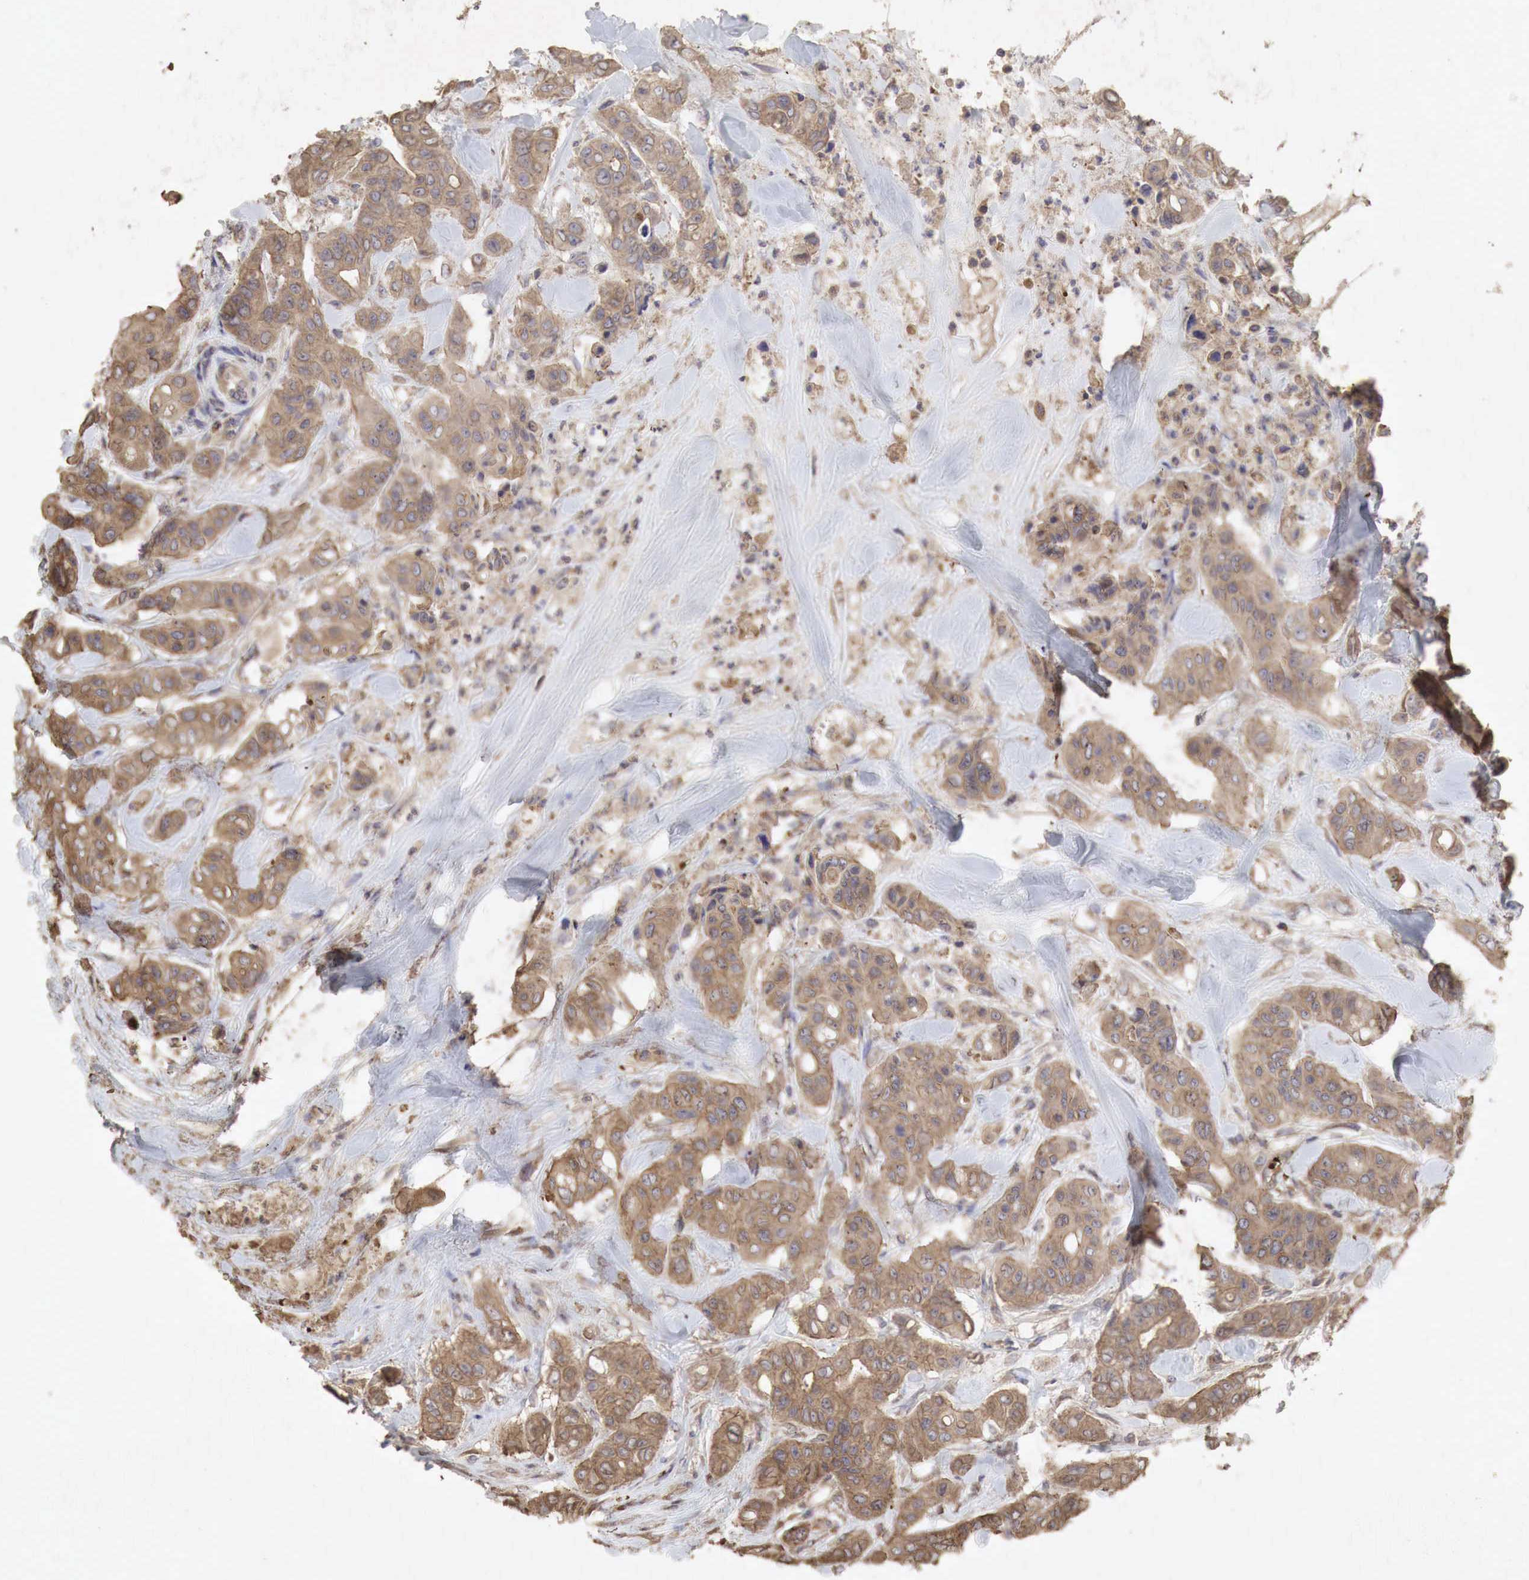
{"staining": {"intensity": "moderate", "quantity": ">75%", "location": "cytoplasmic/membranous"}, "tissue": "colorectal cancer", "cell_type": "Tumor cells", "image_type": "cancer", "snomed": [{"axis": "morphology", "description": "Adenocarcinoma, NOS"}, {"axis": "topography", "description": "Colon"}], "caption": "Colorectal cancer (adenocarcinoma) stained for a protein (brown) exhibits moderate cytoplasmic/membranous positive staining in about >75% of tumor cells.", "gene": "PABPC5", "patient": {"sex": "female", "age": 70}}